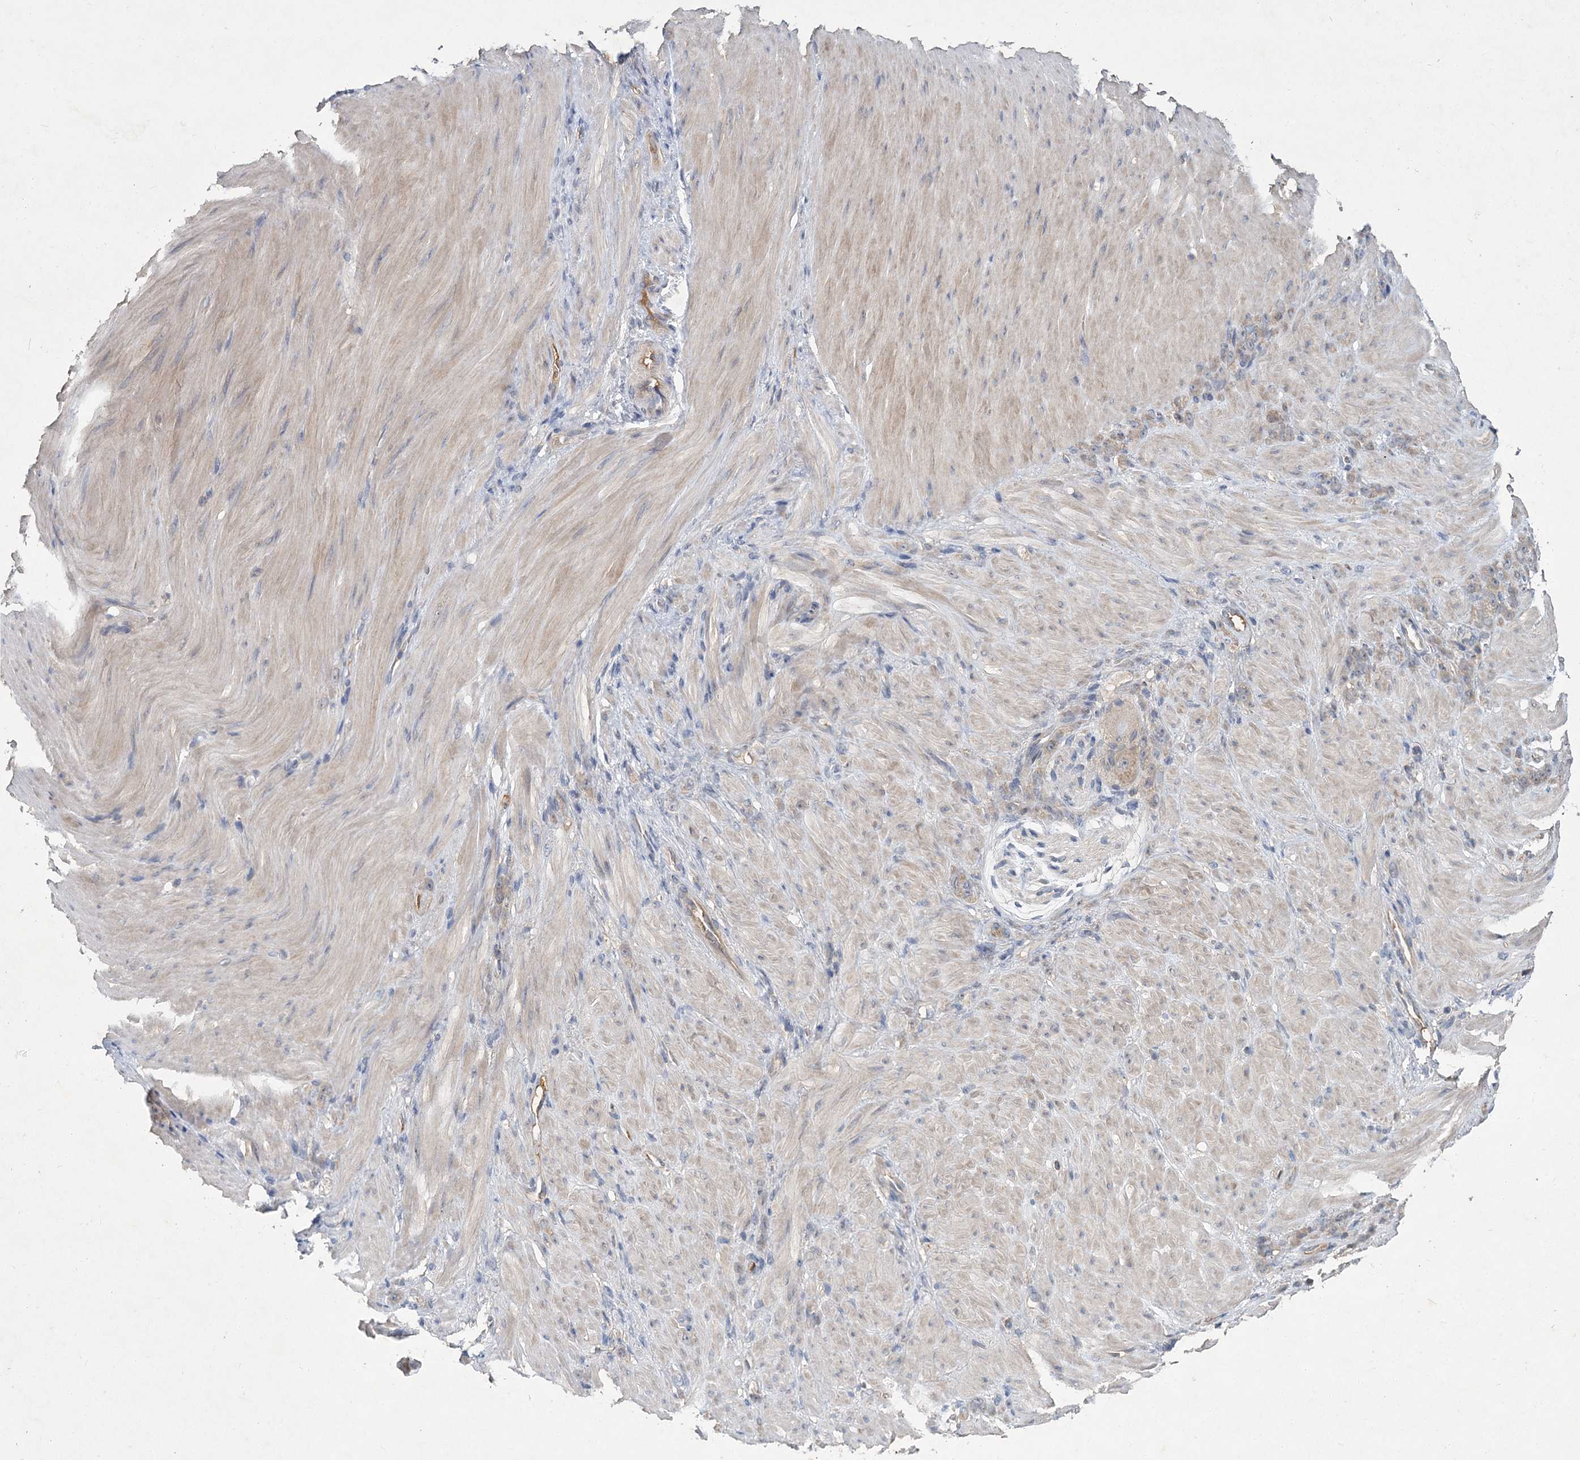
{"staining": {"intensity": "weak", "quantity": "25%-75%", "location": "cytoplasmic/membranous"}, "tissue": "stomach cancer", "cell_type": "Tumor cells", "image_type": "cancer", "snomed": [{"axis": "morphology", "description": "Normal tissue, NOS"}, {"axis": "morphology", "description": "Adenocarcinoma, NOS"}, {"axis": "topography", "description": "Stomach"}], "caption": "Weak cytoplasmic/membranous expression for a protein is seen in about 25%-75% of tumor cells of stomach cancer (adenocarcinoma) using IHC.", "gene": "RNF25", "patient": {"sex": "male", "age": 82}}